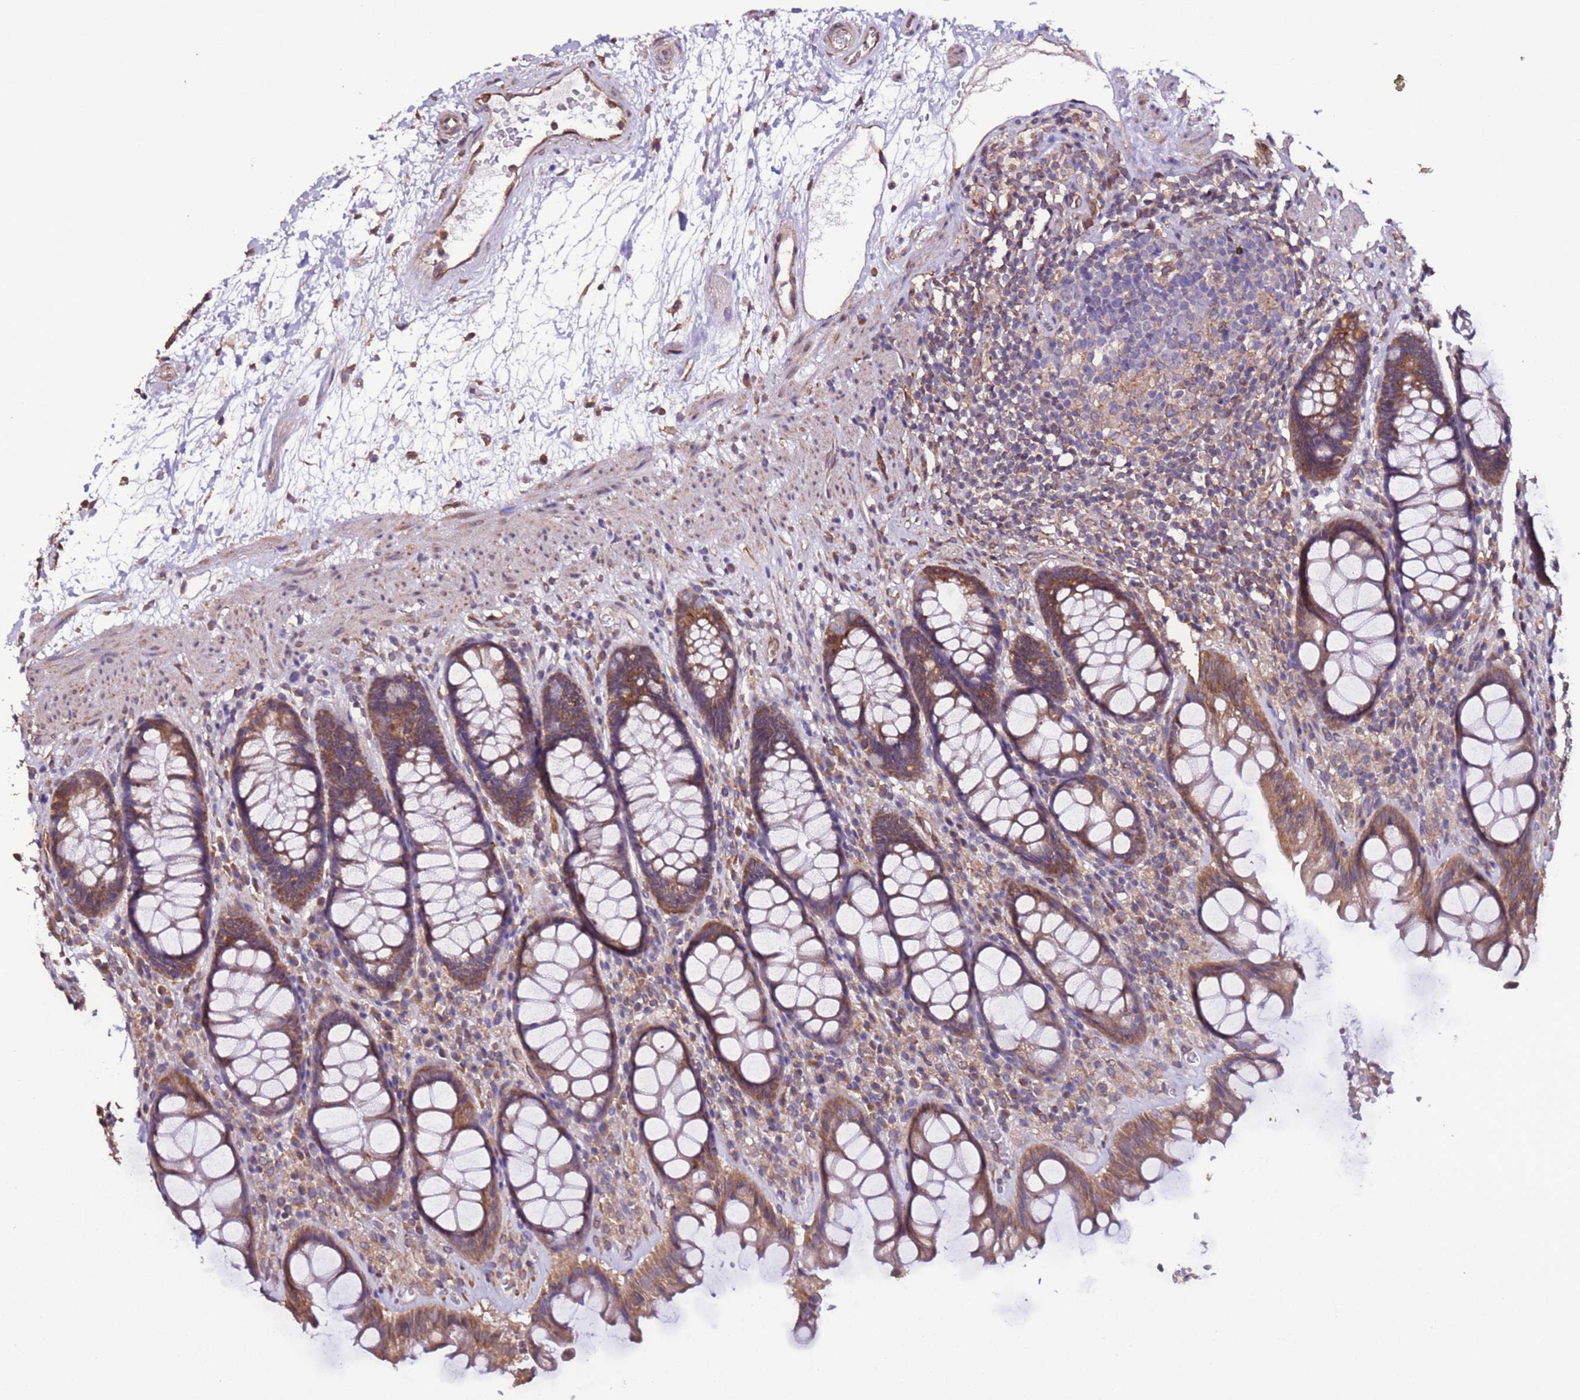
{"staining": {"intensity": "moderate", "quantity": ">75%", "location": "cytoplasmic/membranous"}, "tissue": "rectum", "cell_type": "Glandular cells", "image_type": "normal", "snomed": [{"axis": "morphology", "description": "Normal tissue, NOS"}, {"axis": "topography", "description": "Rectum"}], "caption": "Immunohistochemical staining of unremarkable rectum exhibits medium levels of moderate cytoplasmic/membranous expression in about >75% of glandular cells.", "gene": "SLC41A3", "patient": {"sex": "male", "age": 64}}